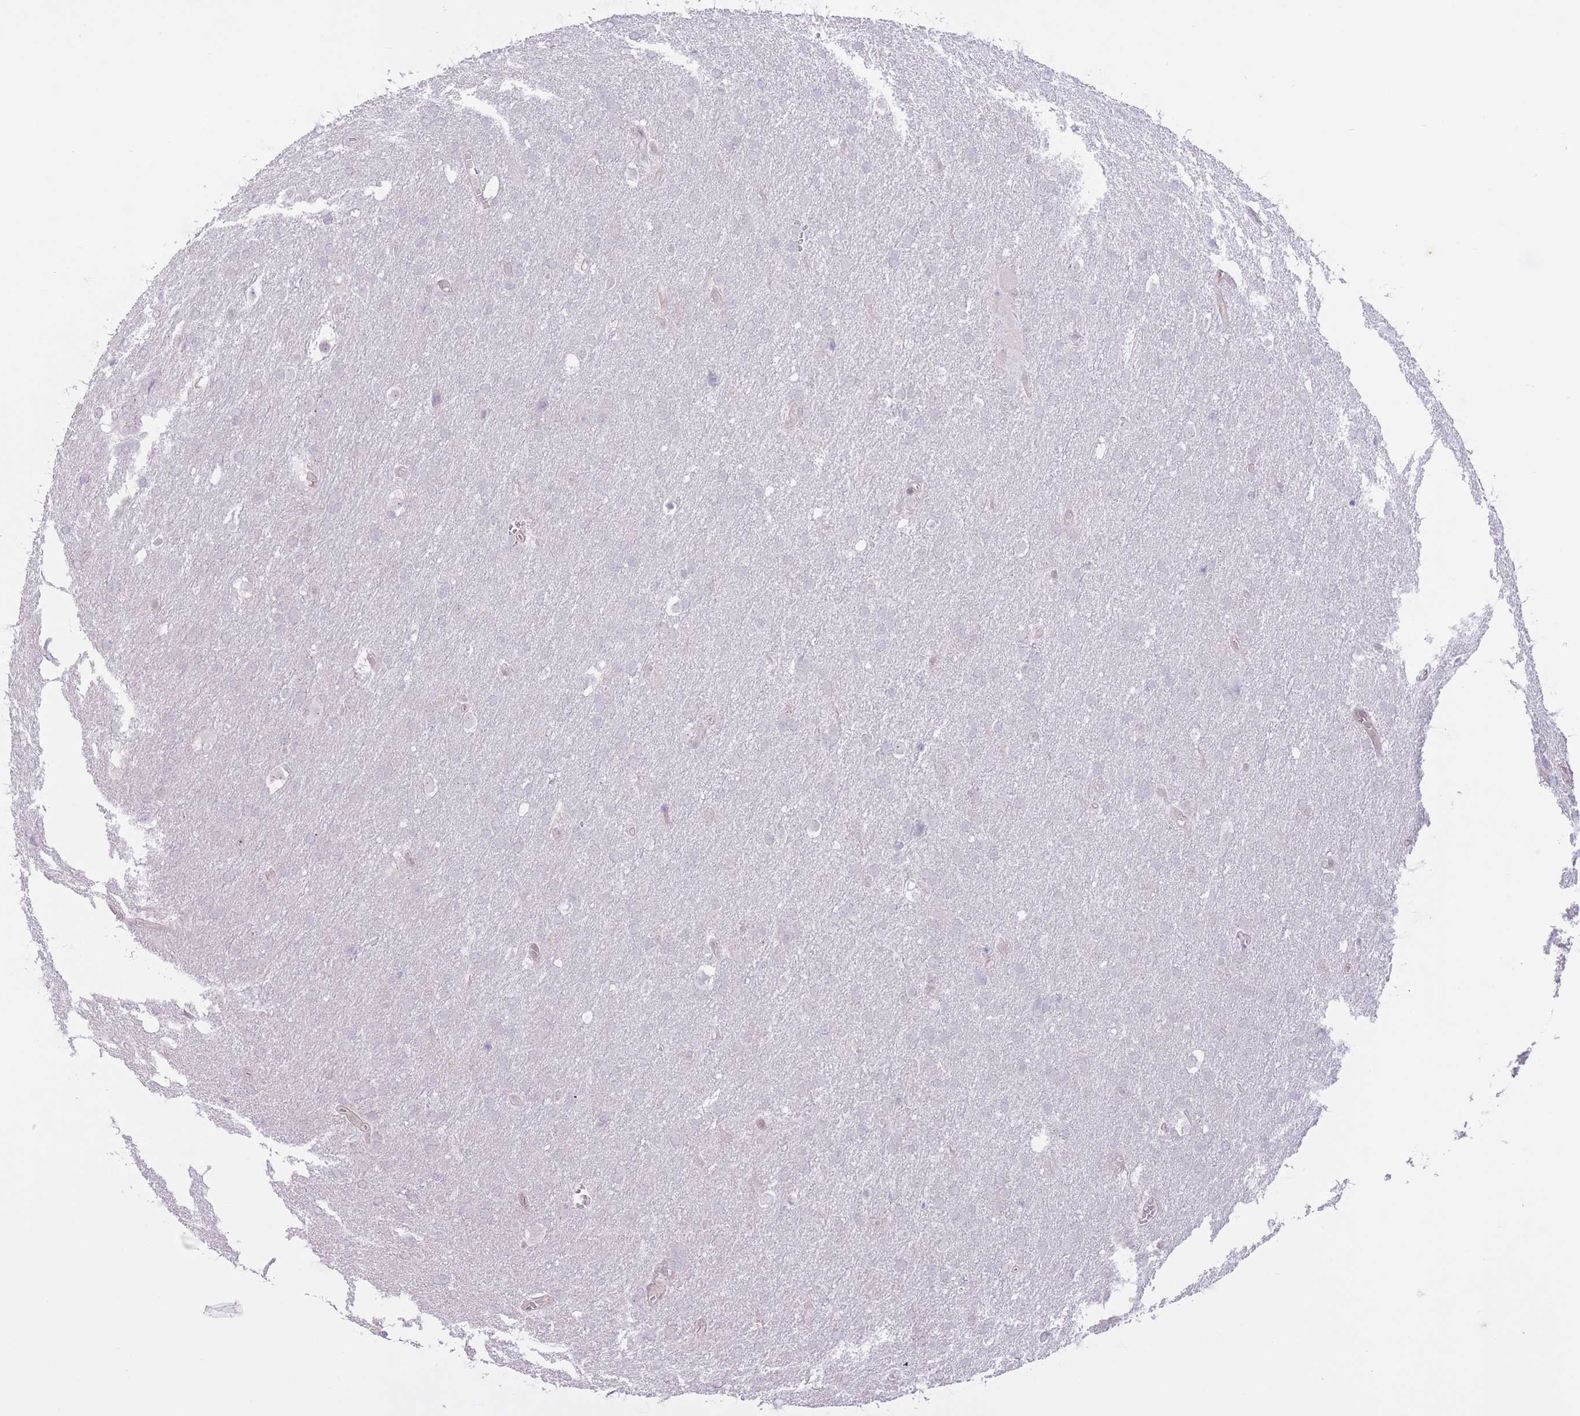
{"staining": {"intensity": "negative", "quantity": "none", "location": "none"}, "tissue": "glioma", "cell_type": "Tumor cells", "image_type": "cancer", "snomed": [{"axis": "morphology", "description": "Glioma, malignant, Low grade"}, {"axis": "topography", "description": "Brain"}], "caption": "The photomicrograph exhibits no significant expression in tumor cells of malignant glioma (low-grade).", "gene": "ARPIN", "patient": {"sex": "female", "age": 32}}